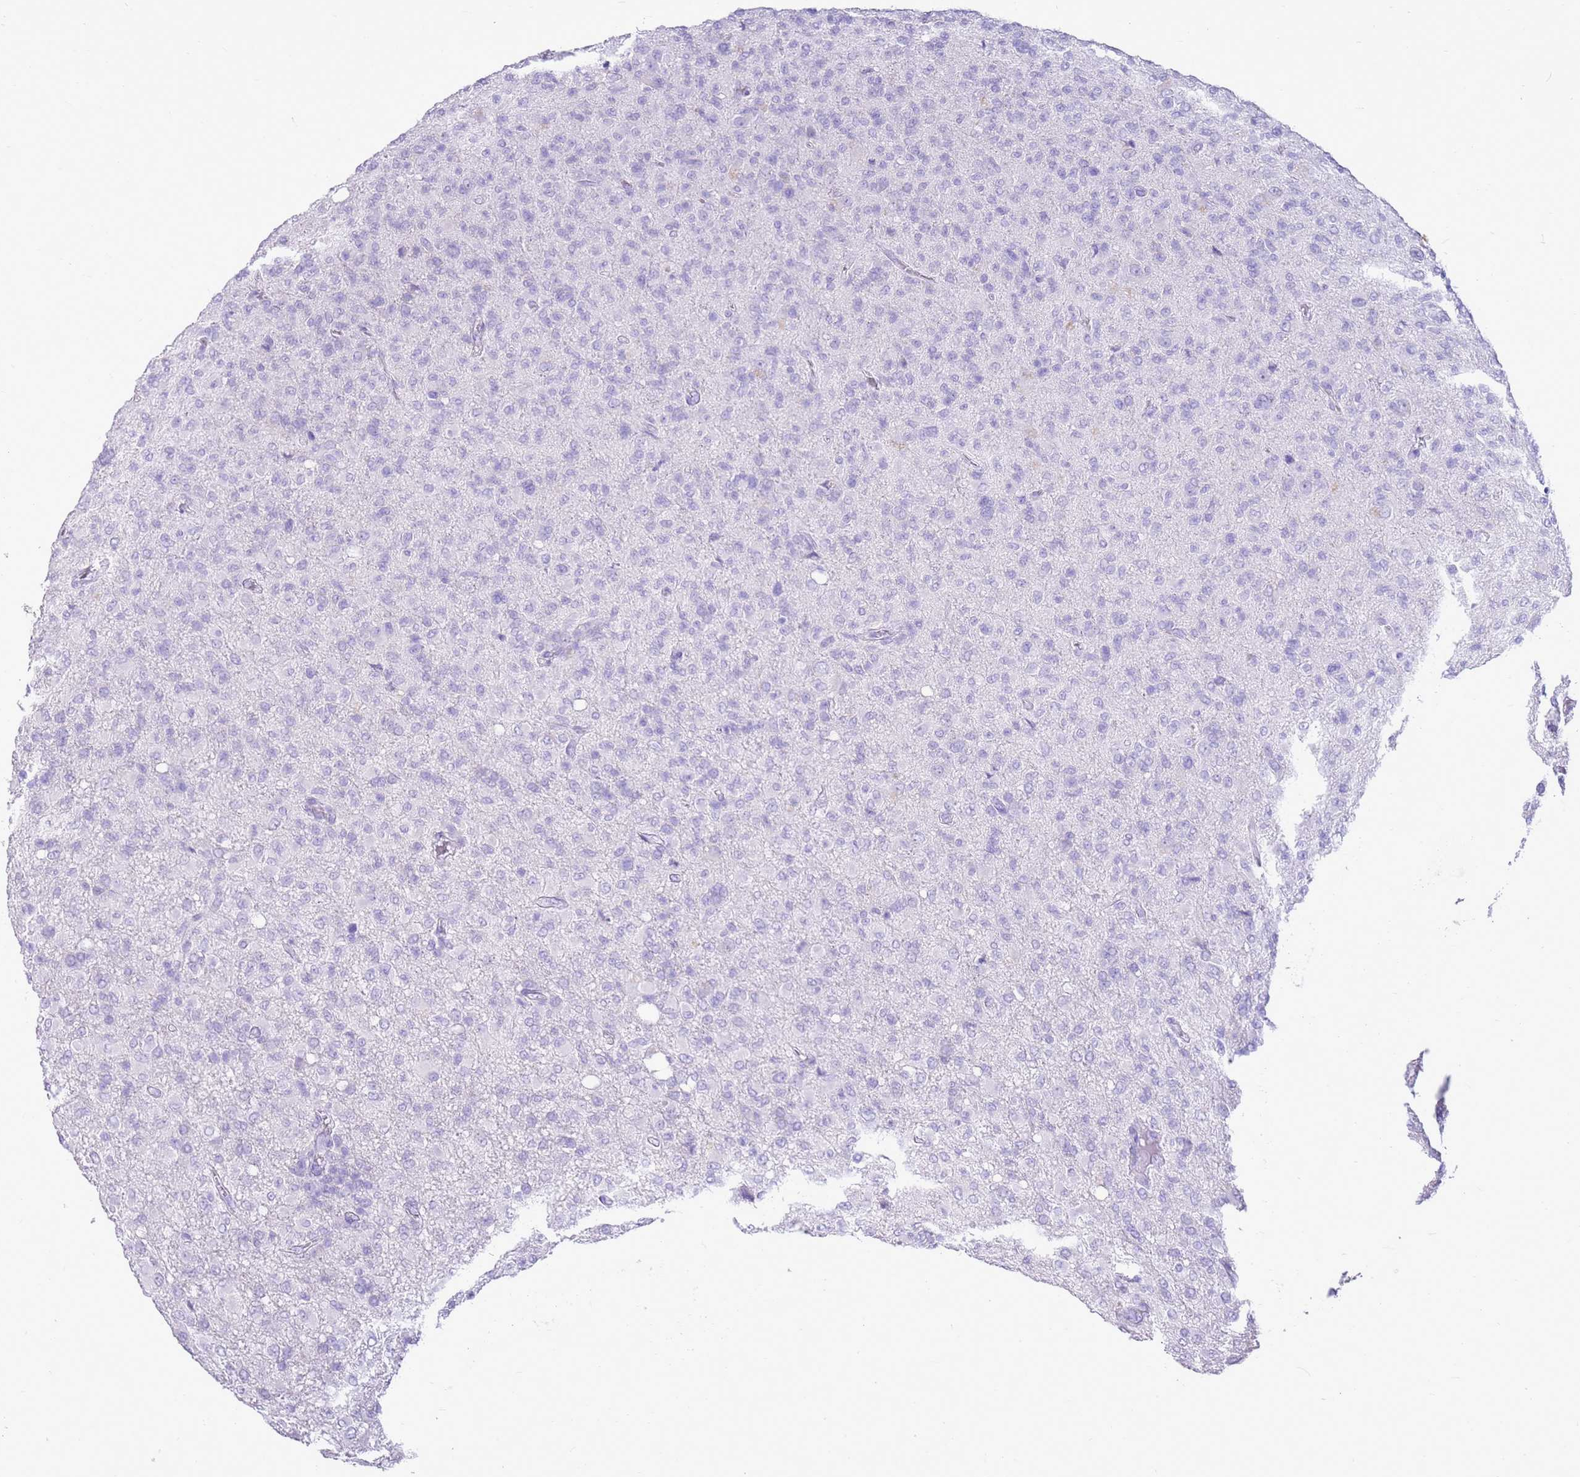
{"staining": {"intensity": "negative", "quantity": "none", "location": "none"}, "tissue": "glioma", "cell_type": "Tumor cells", "image_type": "cancer", "snomed": [{"axis": "morphology", "description": "Glioma, malignant, High grade"}, {"axis": "topography", "description": "Brain"}], "caption": "The image displays no staining of tumor cells in glioma.", "gene": "CA8", "patient": {"sex": "female", "age": 57}}